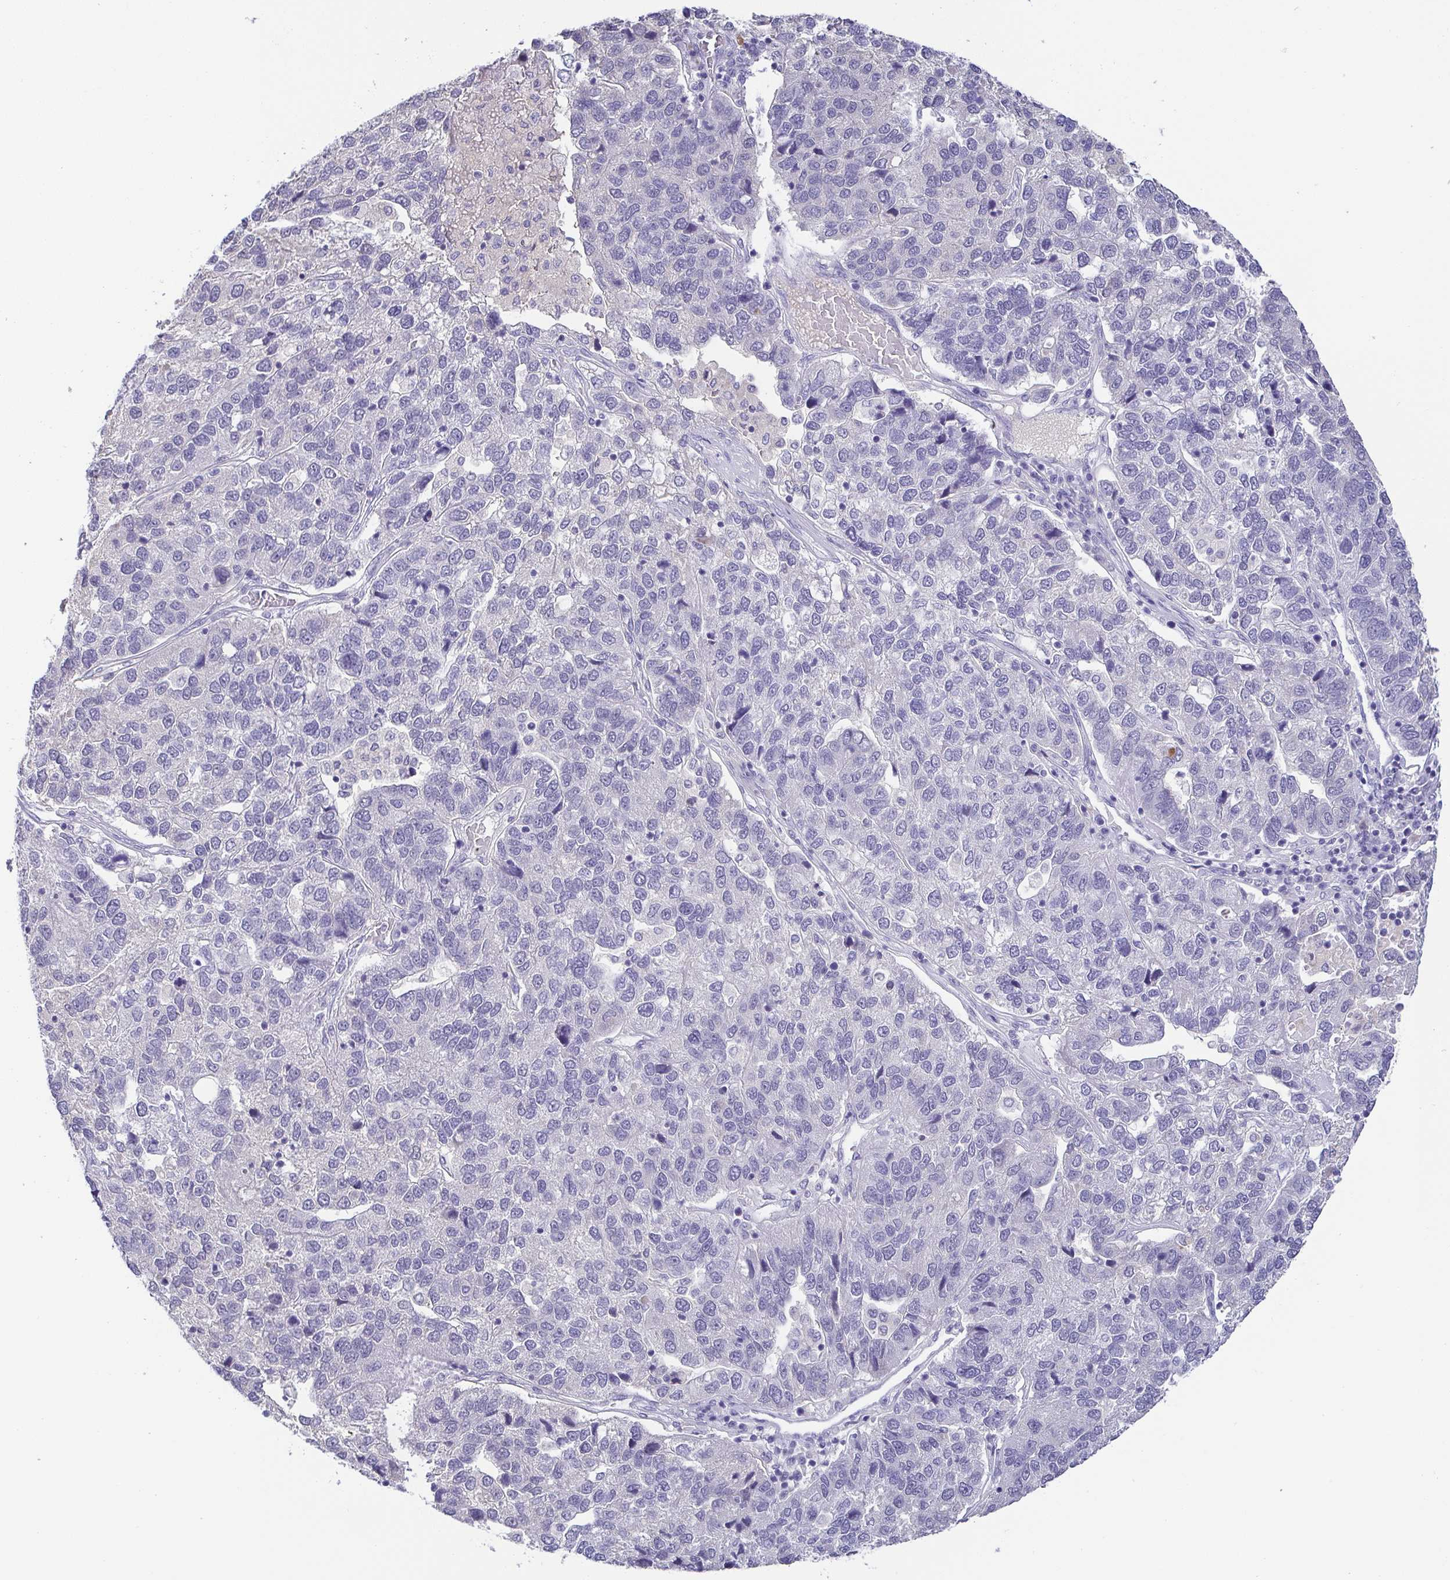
{"staining": {"intensity": "negative", "quantity": "none", "location": "none"}, "tissue": "pancreatic cancer", "cell_type": "Tumor cells", "image_type": "cancer", "snomed": [{"axis": "morphology", "description": "Adenocarcinoma, NOS"}, {"axis": "topography", "description": "Pancreas"}], "caption": "The histopathology image shows no staining of tumor cells in adenocarcinoma (pancreatic).", "gene": "RNASE7", "patient": {"sex": "female", "age": 61}}